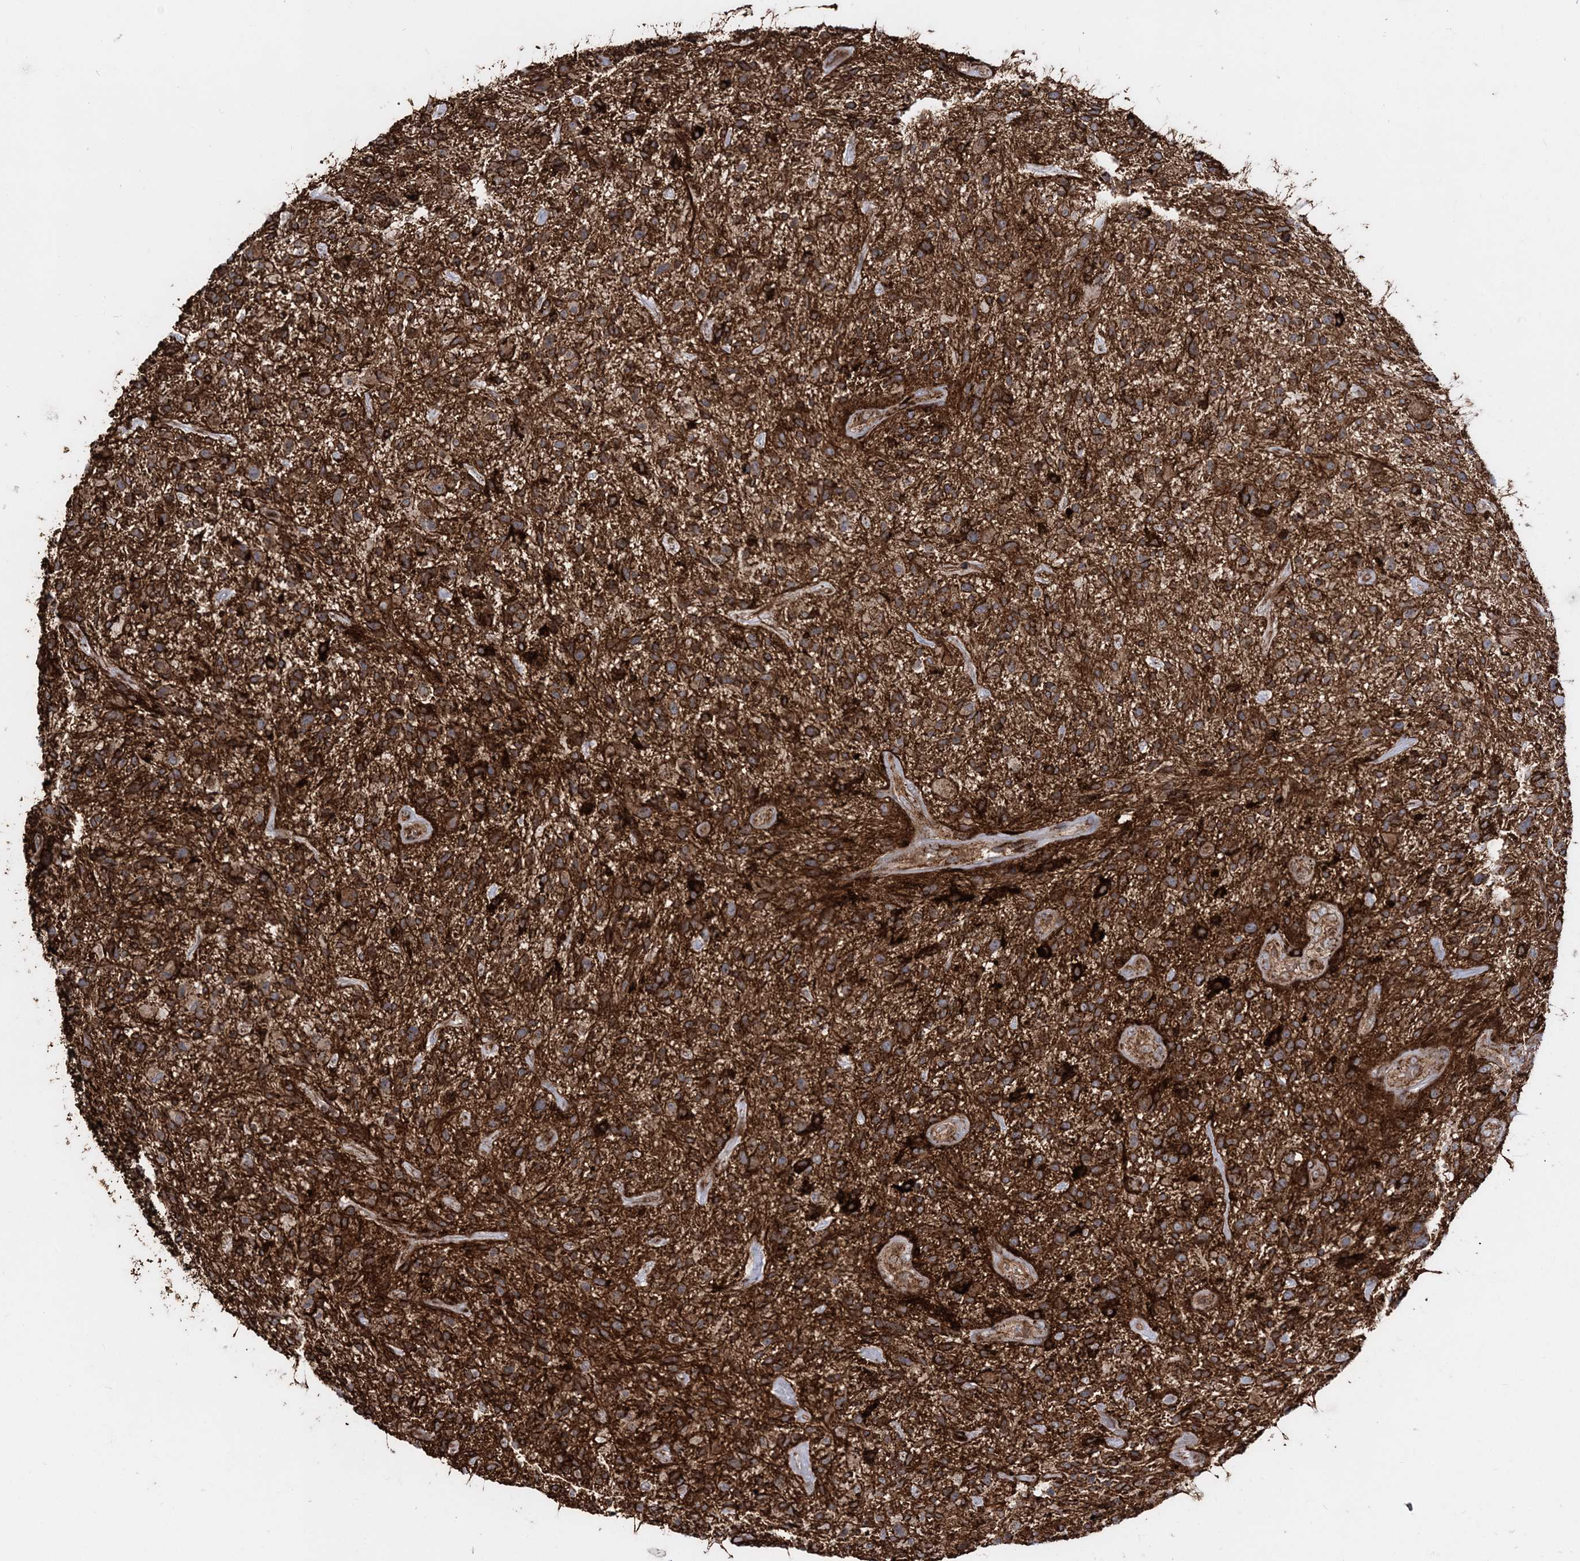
{"staining": {"intensity": "strong", "quantity": ">75%", "location": "cytoplasmic/membranous"}, "tissue": "glioma", "cell_type": "Tumor cells", "image_type": "cancer", "snomed": [{"axis": "morphology", "description": "Glioma, malignant, High grade"}, {"axis": "topography", "description": "Brain"}], "caption": "The image reveals a brown stain indicating the presence of a protein in the cytoplasmic/membranous of tumor cells in malignant glioma (high-grade).", "gene": "LRPPRC", "patient": {"sex": "male", "age": 47}}